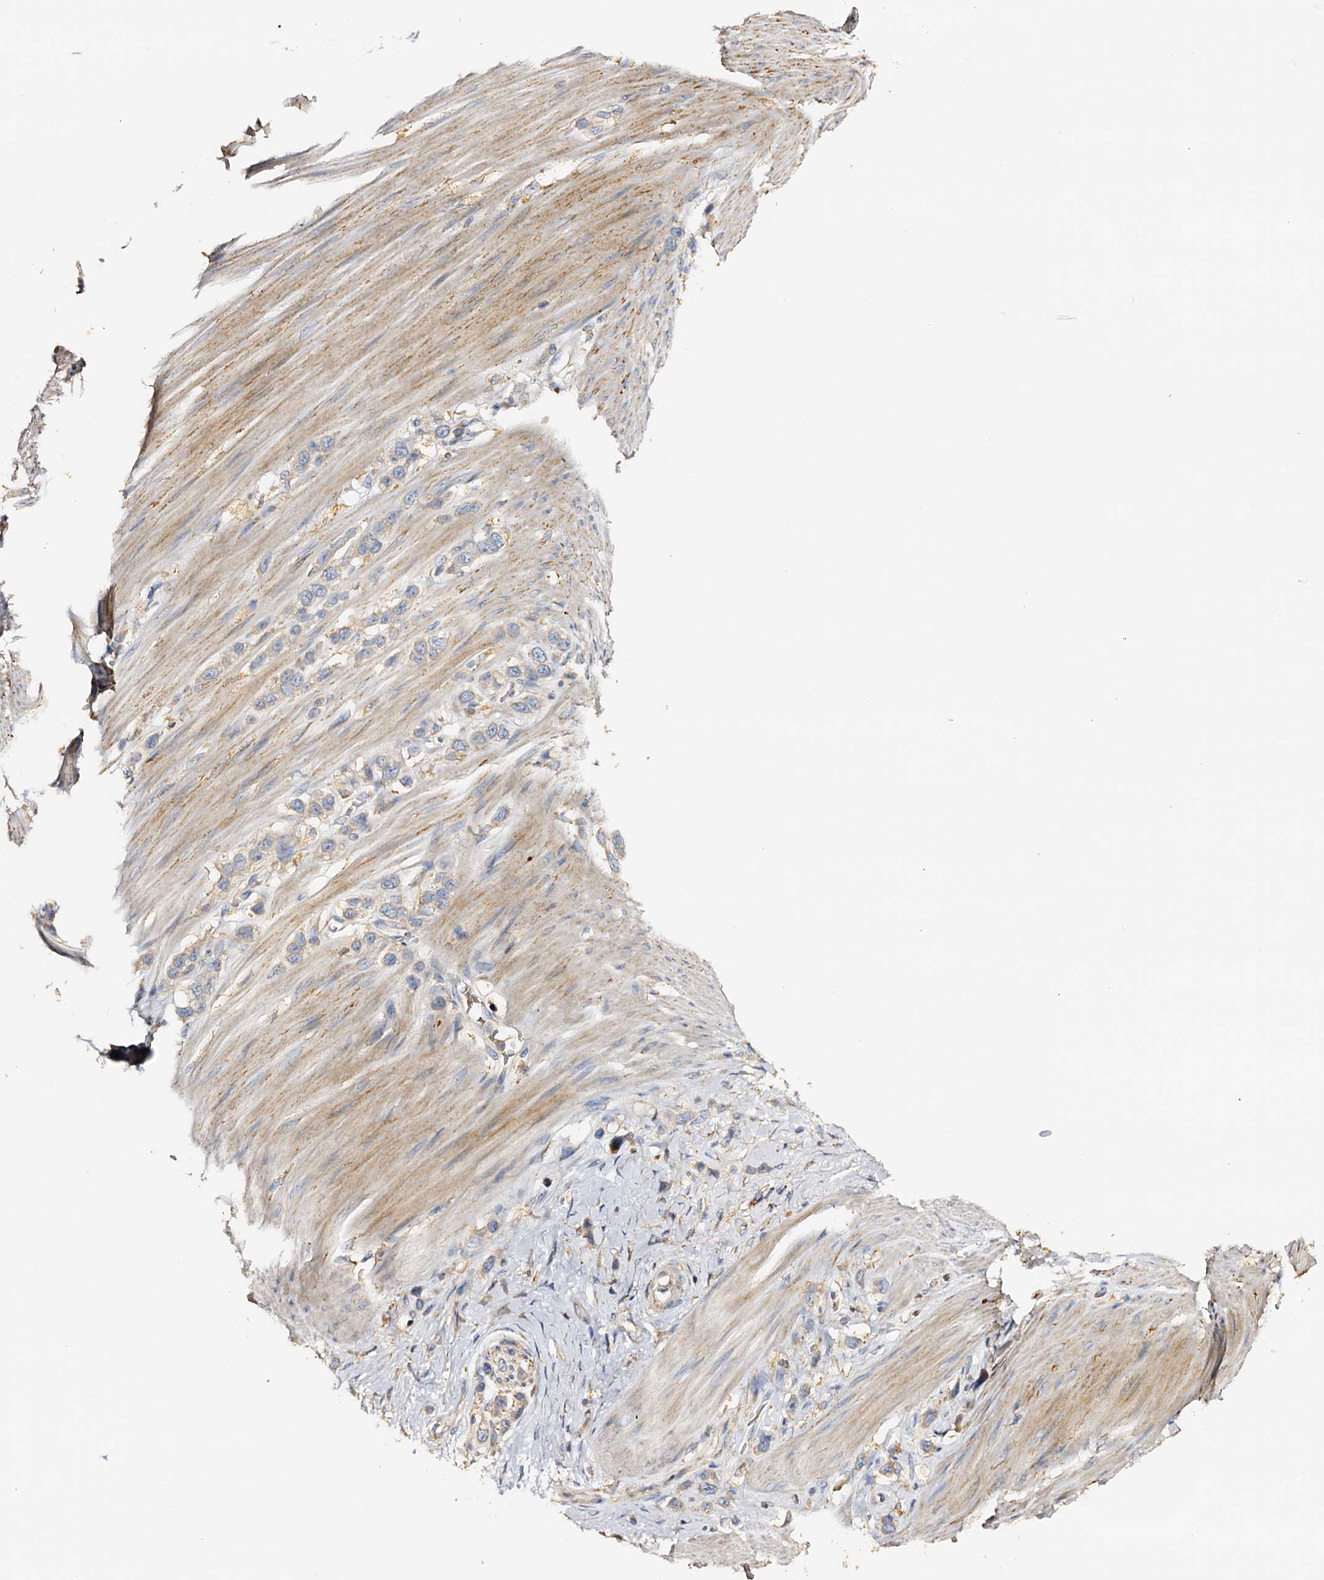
{"staining": {"intensity": "negative", "quantity": "none", "location": "none"}, "tissue": "stomach cancer", "cell_type": "Tumor cells", "image_type": "cancer", "snomed": [{"axis": "morphology", "description": "Adenocarcinoma, NOS"}, {"axis": "morphology", "description": "Adenocarcinoma, High grade"}, {"axis": "topography", "description": "Stomach, upper"}, {"axis": "topography", "description": "Stomach, lower"}], "caption": "Photomicrograph shows no significant protein positivity in tumor cells of stomach cancer.", "gene": "DMXL2", "patient": {"sex": "female", "age": 65}}